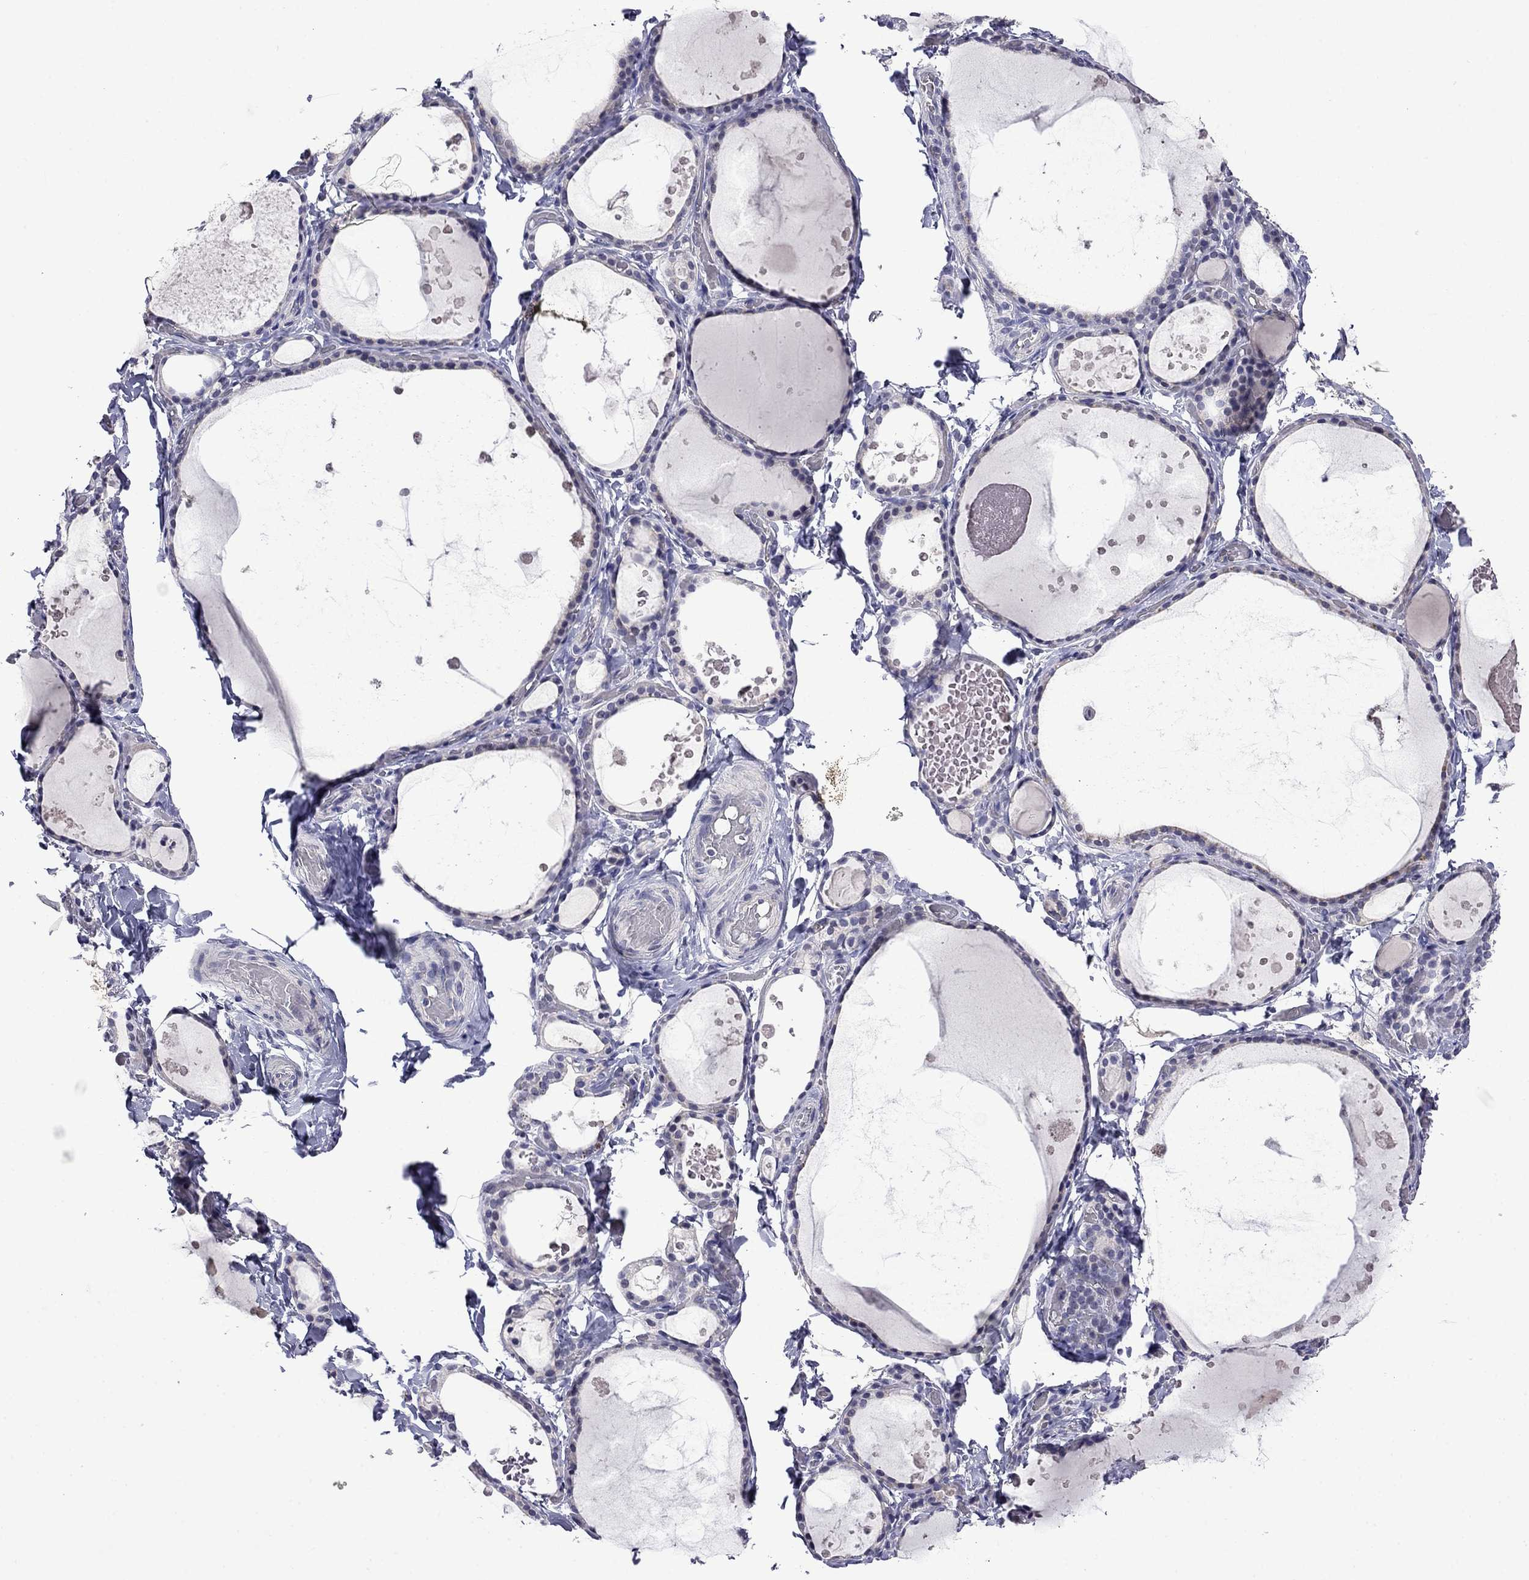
{"staining": {"intensity": "negative", "quantity": "none", "location": "none"}, "tissue": "thyroid gland", "cell_type": "Glandular cells", "image_type": "normal", "snomed": [{"axis": "morphology", "description": "Normal tissue, NOS"}, {"axis": "topography", "description": "Thyroid gland"}], "caption": "The IHC photomicrograph has no significant staining in glandular cells of thyroid gland.", "gene": "STAR", "patient": {"sex": "female", "age": 56}}